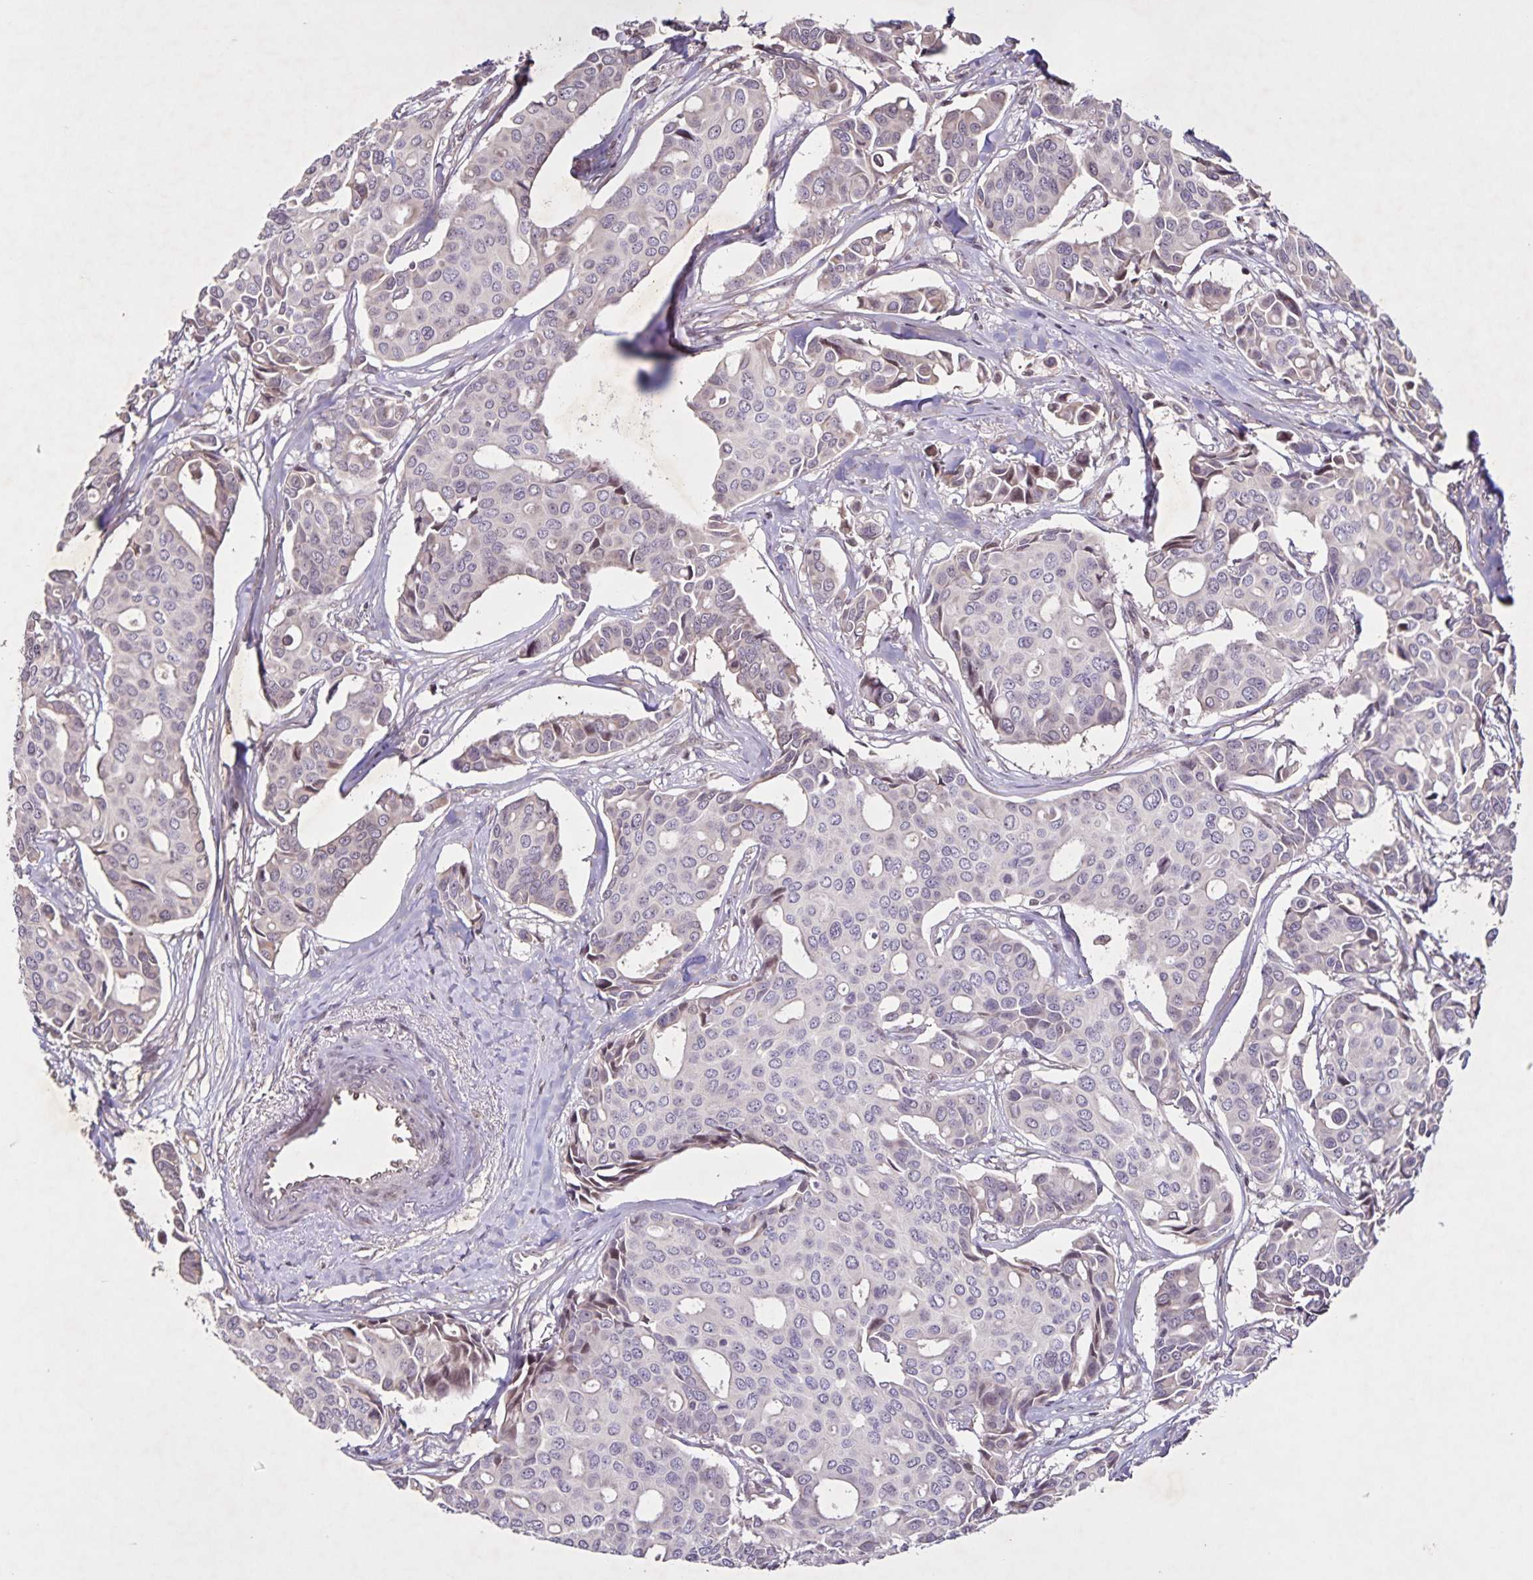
{"staining": {"intensity": "moderate", "quantity": "<25%", "location": "nuclear"}, "tissue": "breast cancer", "cell_type": "Tumor cells", "image_type": "cancer", "snomed": [{"axis": "morphology", "description": "Duct carcinoma"}, {"axis": "topography", "description": "Breast"}], "caption": "Approximately <25% of tumor cells in breast cancer (invasive ductal carcinoma) exhibit moderate nuclear protein expression as visualized by brown immunohistochemical staining.", "gene": "GDF2", "patient": {"sex": "female", "age": 54}}